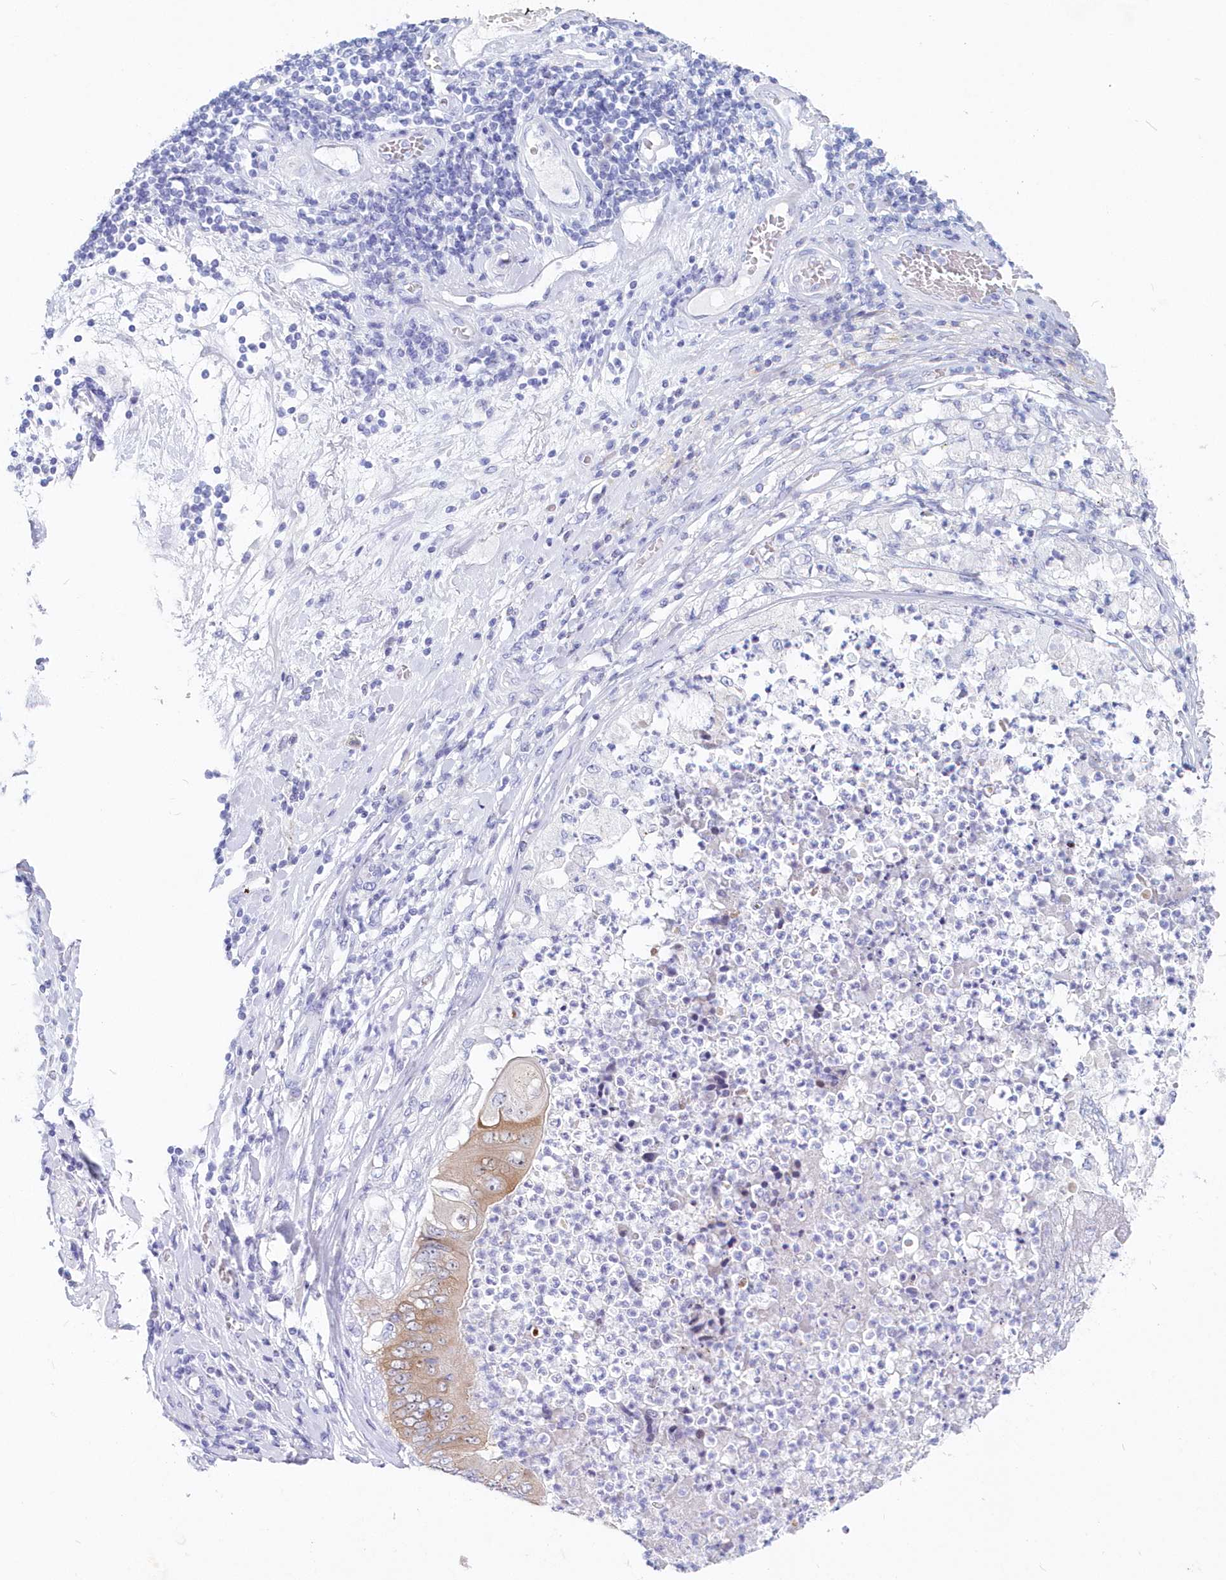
{"staining": {"intensity": "moderate", "quantity": "<25%", "location": "cytoplasmic/membranous"}, "tissue": "stomach cancer", "cell_type": "Tumor cells", "image_type": "cancer", "snomed": [{"axis": "morphology", "description": "Adenocarcinoma, NOS"}, {"axis": "topography", "description": "Stomach"}], "caption": "Immunohistochemistry (DAB) staining of human stomach cancer displays moderate cytoplasmic/membranous protein positivity in about <25% of tumor cells. (DAB (3,3'-diaminobenzidine) = brown stain, brightfield microscopy at high magnification).", "gene": "CSNK1G2", "patient": {"sex": "female", "age": 73}}